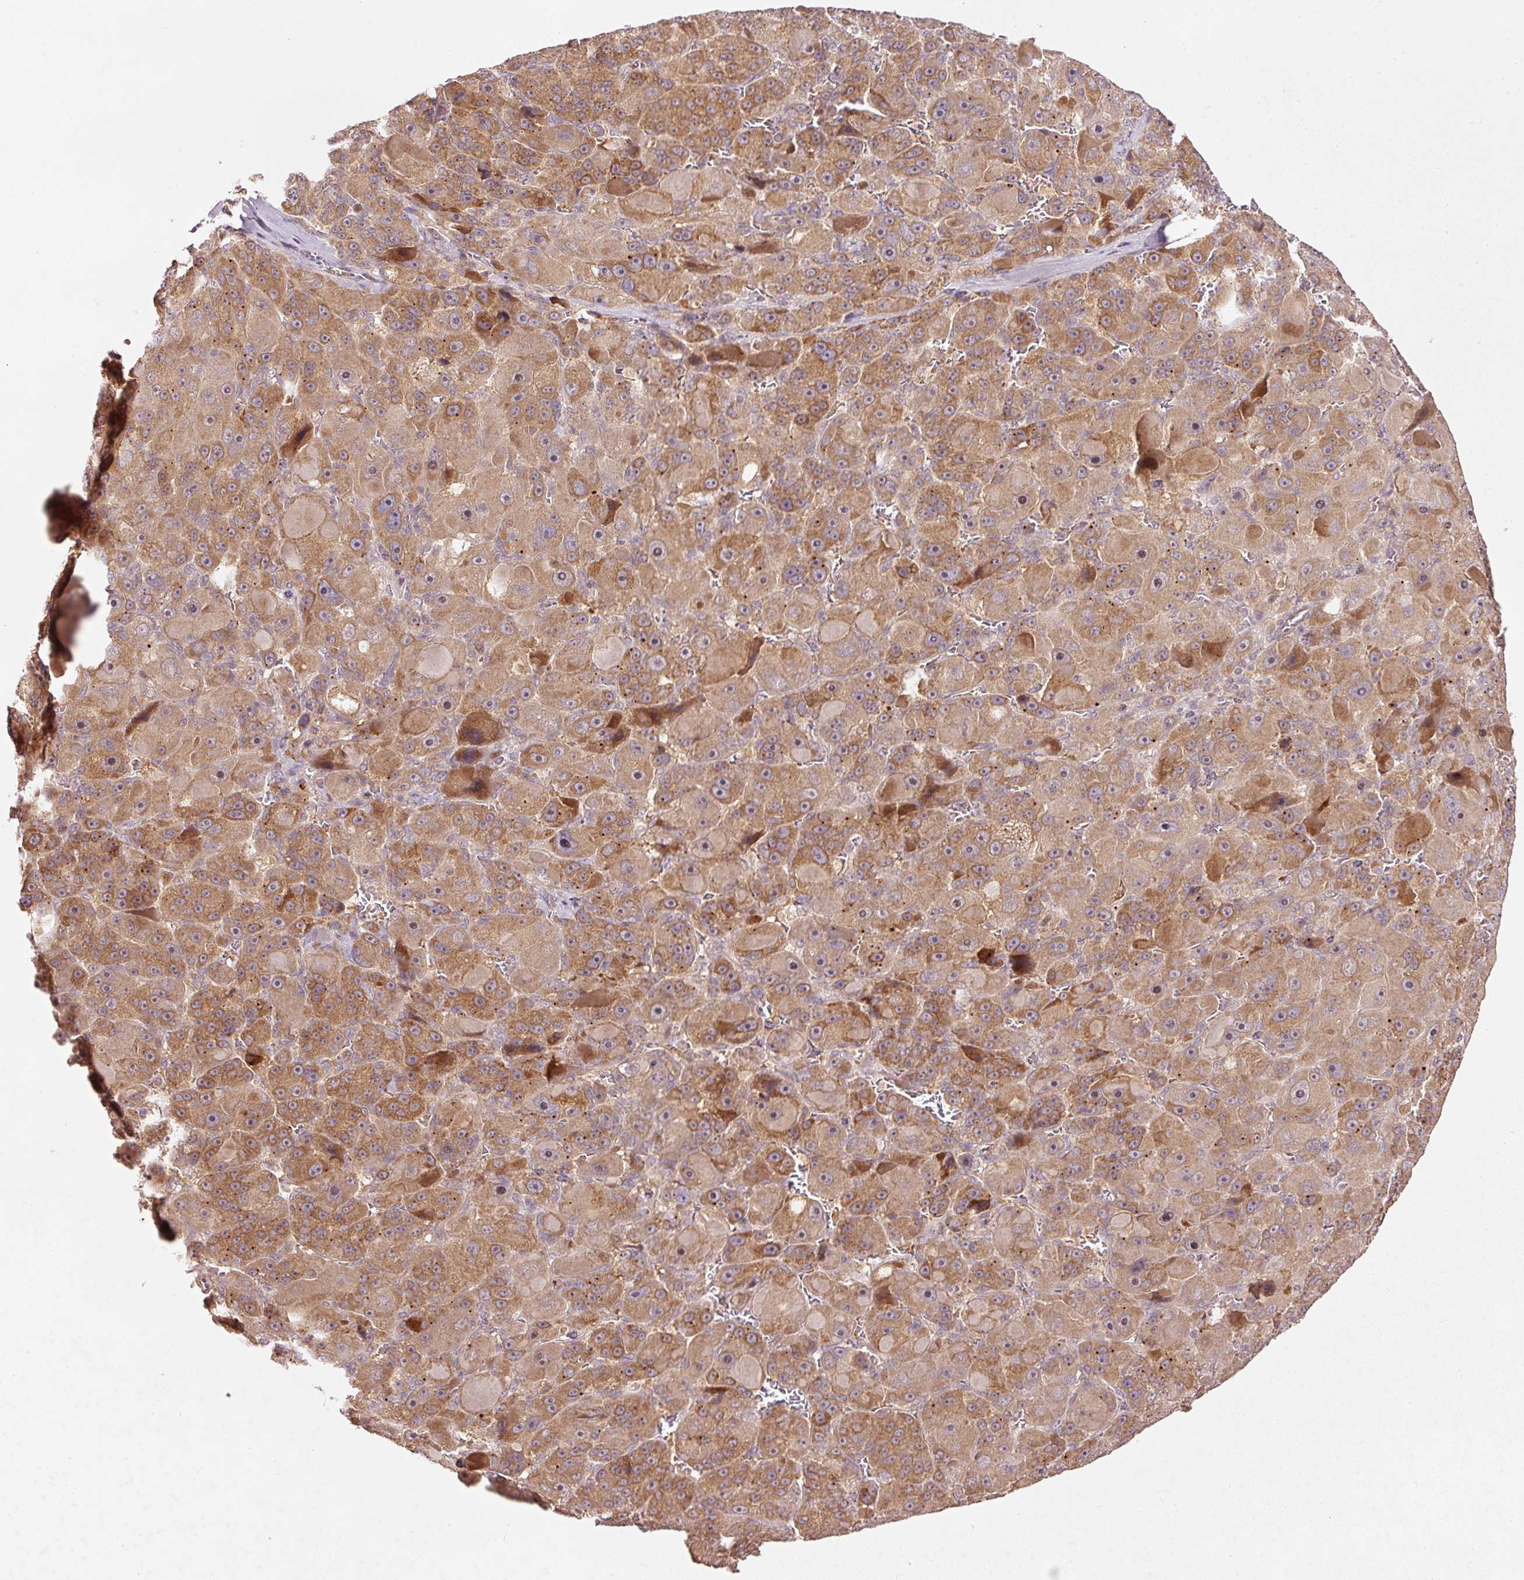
{"staining": {"intensity": "moderate", "quantity": ">75%", "location": "cytoplasmic/membranous,nuclear"}, "tissue": "liver cancer", "cell_type": "Tumor cells", "image_type": "cancer", "snomed": [{"axis": "morphology", "description": "Carcinoma, Hepatocellular, NOS"}, {"axis": "topography", "description": "Liver"}], "caption": "Tumor cells exhibit moderate cytoplasmic/membranous and nuclear expression in approximately >75% of cells in liver cancer. The staining was performed using DAB to visualize the protein expression in brown, while the nuclei were stained in blue with hematoxylin (Magnification: 20x).", "gene": "PCDHB1", "patient": {"sex": "male", "age": 76}}